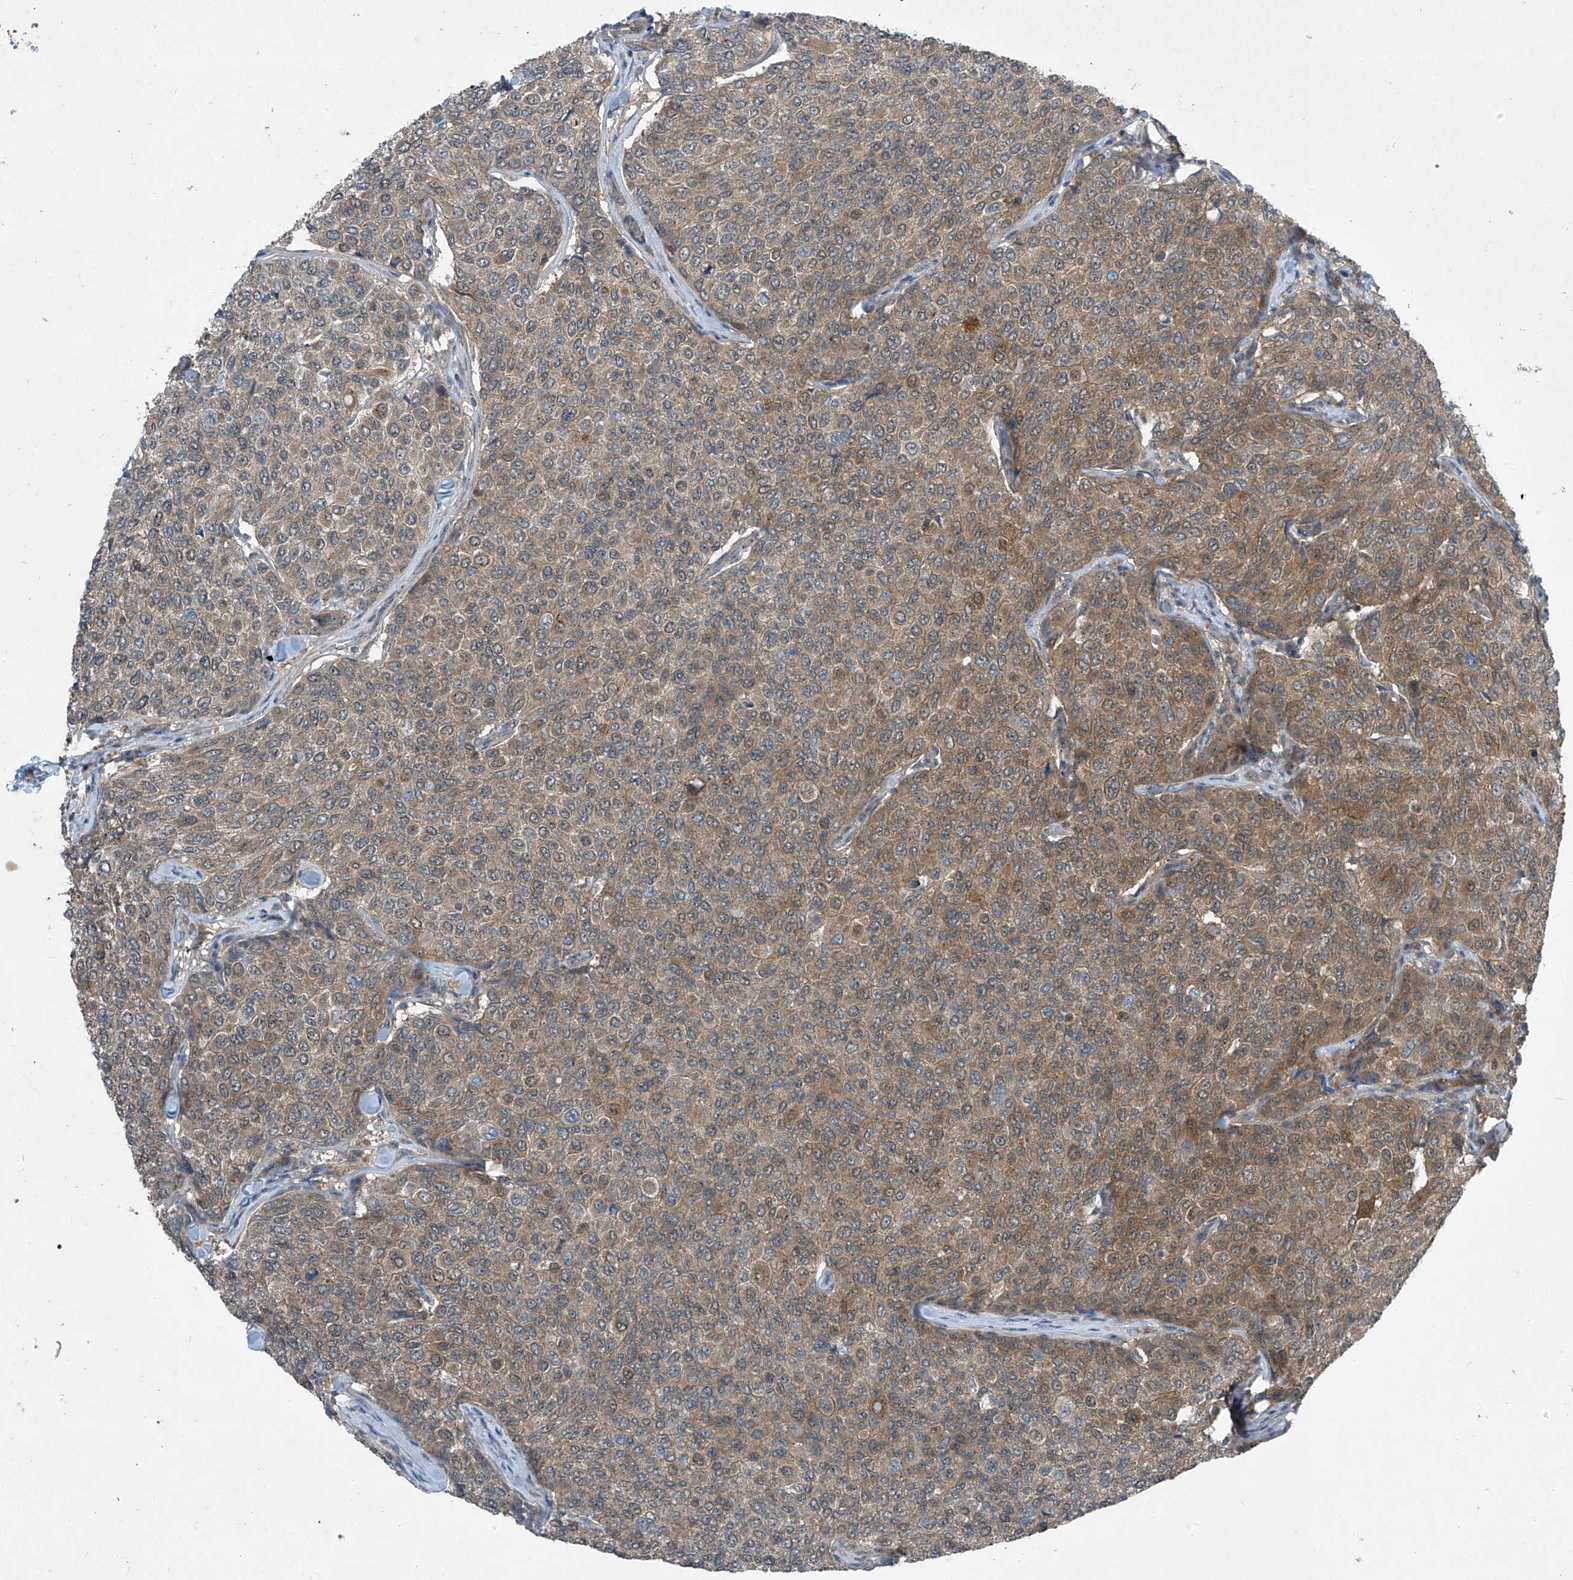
{"staining": {"intensity": "weak", "quantity": ">75%", "location": "cytoplasmic/membranous"}, "tissue": "breast cancer", "cell_type": "Tumor cells", "image_type": "cancer", "snomed": [{"axis": "morphology", "description": "Duct carcinoma"}, {"axis": "topography", "description": "Breast"}], "caption": "Tumor cells show weak cytoplasmic/membranous positivity in about >75% of cells in breast cancer (infiltrating ductal carcinoma).", "gene": "PPCS", "patient": {"sex": "female", "age": 55}}